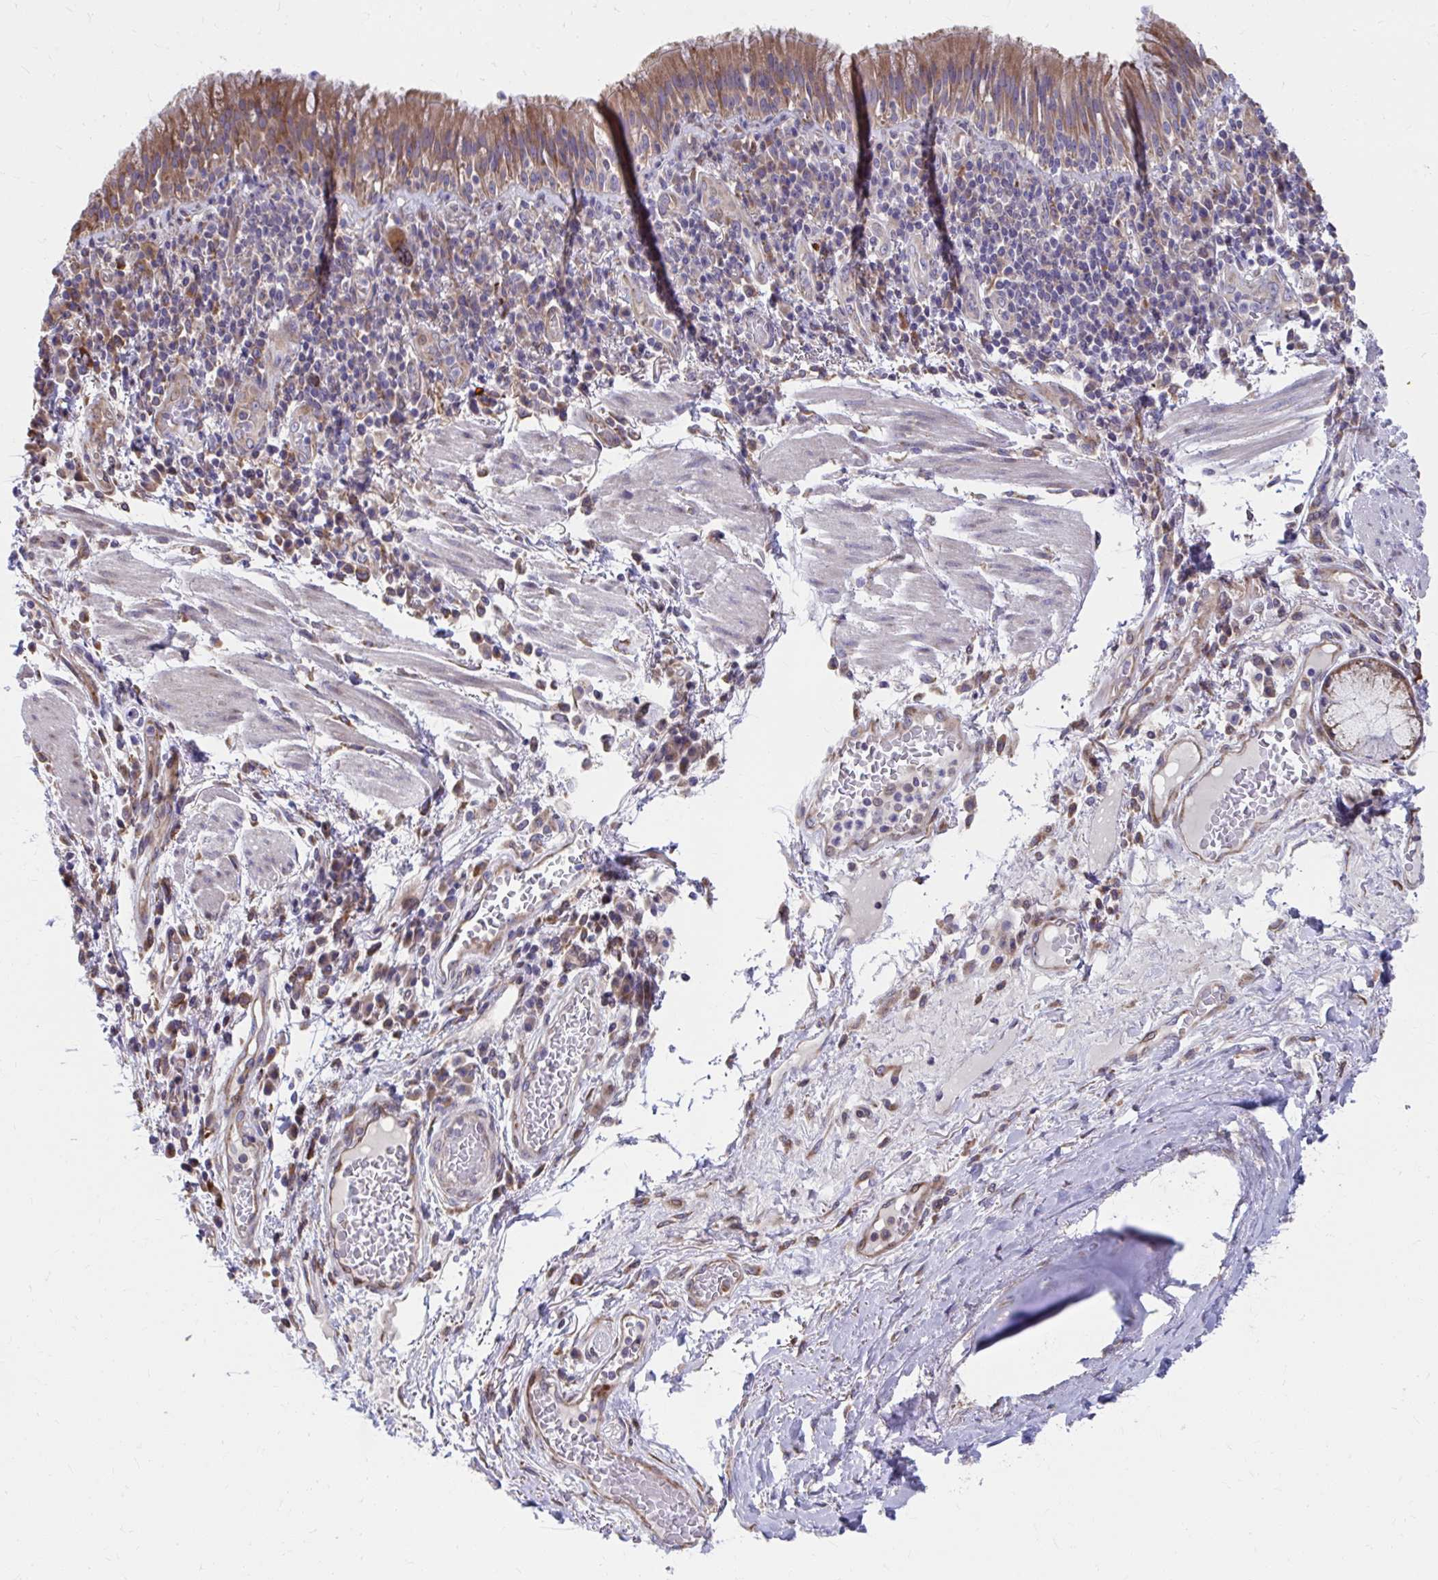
{"staining": {"intensity": "moderate", "quantity": ">75%", "location": "cytoplasmic/membranous"}, "tissue": "bronchus", "cell_type": "Respiratory epithelial cells", "image_type": "normal", "snomed": [{"axis": "morphology", "description": "Normal tissue, NOS"}, {"axis": "topography", "description": "Cartilage tissue"}, {"axis": "topography", "description": "Bronchus"}], "caption": "This micrograph displays immunohistochemistry (IHC) staining of normal bronchus, with medium moderate cytoplasmic/membranous expression in approximately >75% of respiratory epithelial cells.", "gene": "ZNF778", "patient": {"sex": "male", "age": 56}}